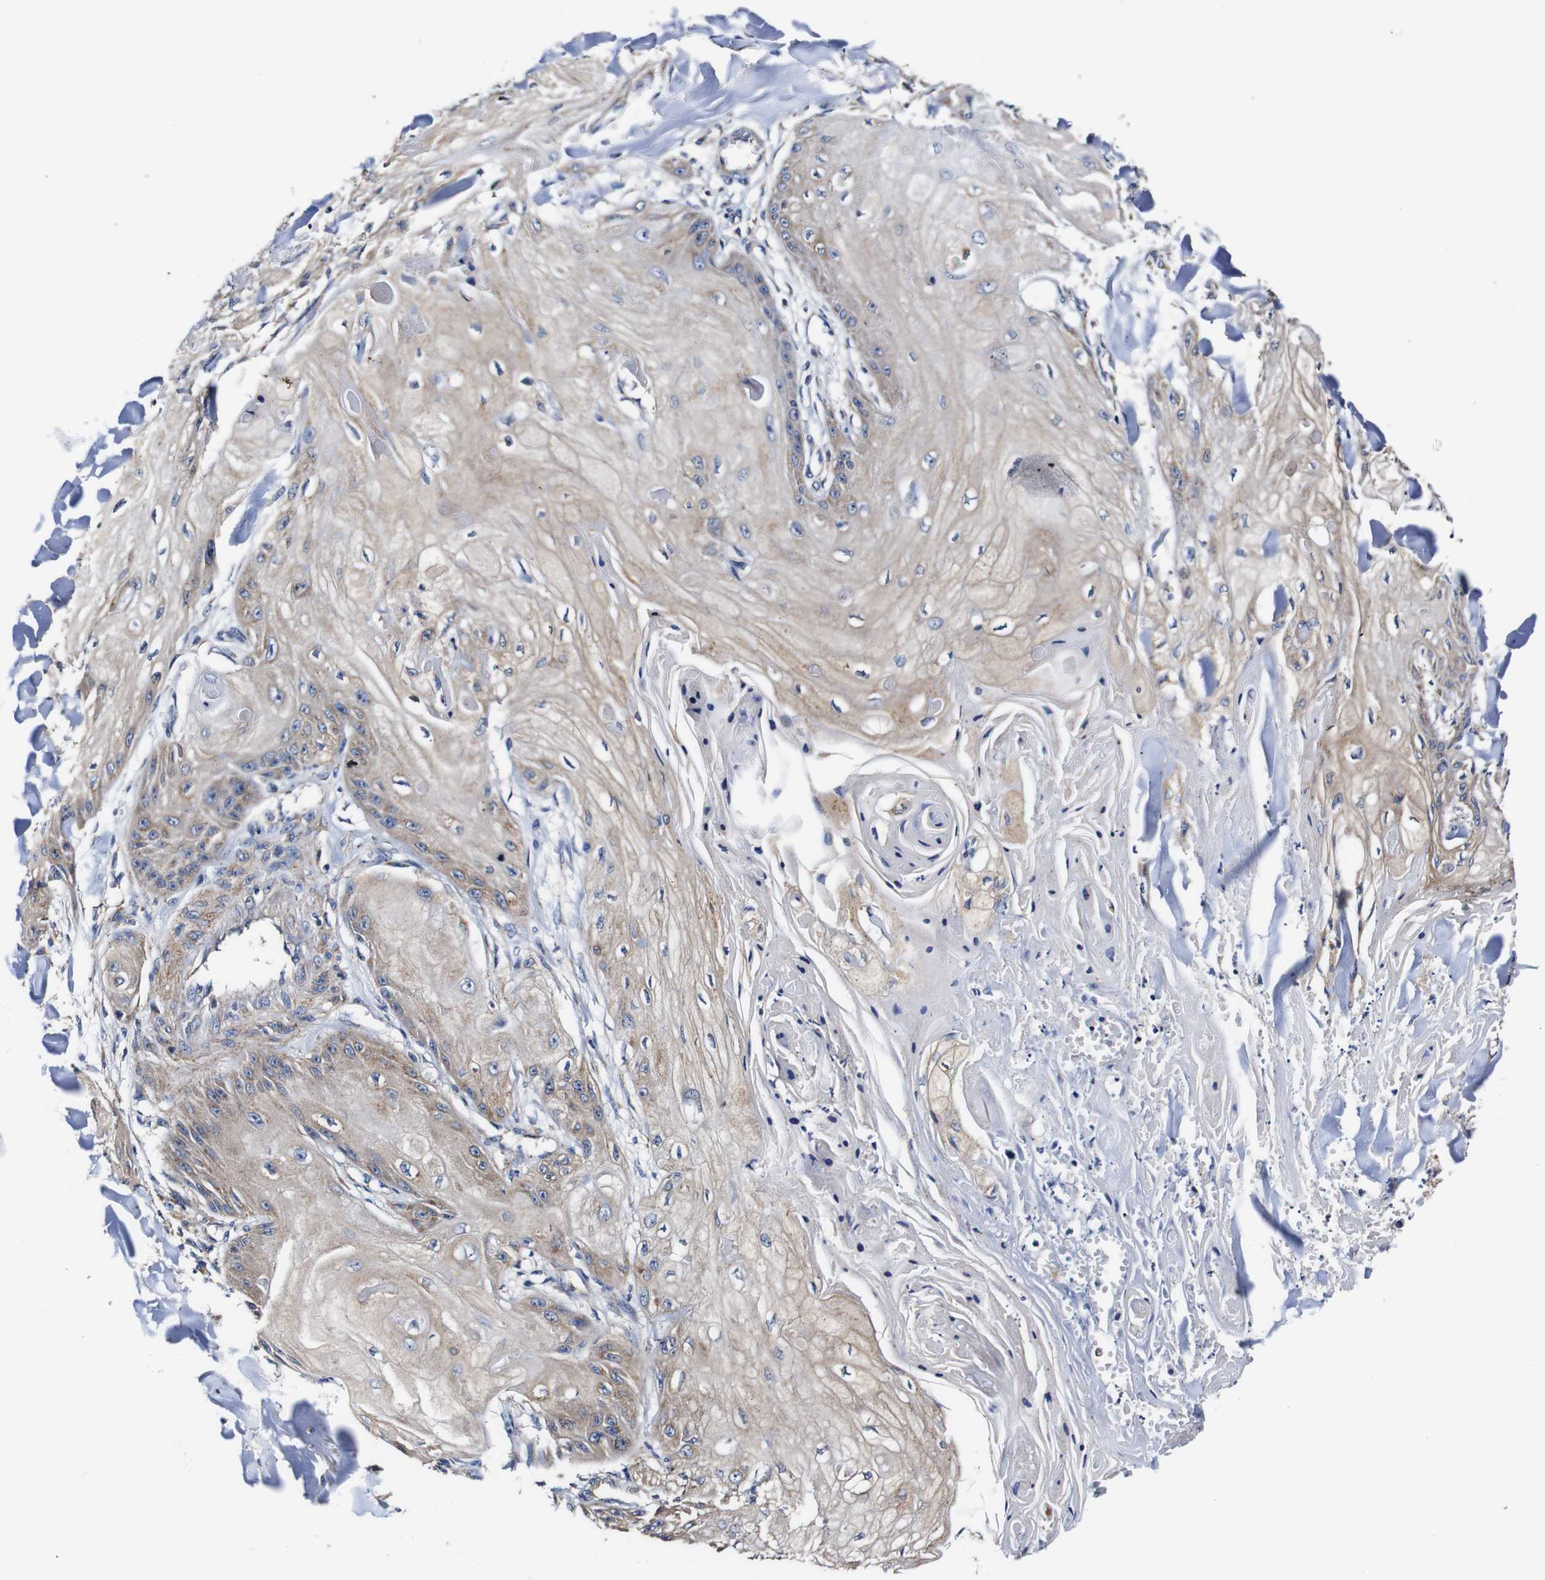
{"staining": {"intensity": "weak", "quantity": "25%-75%", "location": "cytoplasmic/membranous"}, "tissue": "skin cancer", "cell_type": "Tumor cells", "image_type": "cancer", "snomed": [{"axis": "morphology", "description": "Squamous cell carcinoma, NOS"}, {"axis": "topography", "description": "Skin"}], "caption": "Skin squamous cell carcinoma stained with immunohistochemistry reveals weak cytoplasmic/membranous positivity in approximately 25%-75% of tumor cells. (Stains: DAB in brown, nuclei in blue, Microscopy: brightfield microscopy at high magnification).", "gene": "PDCD6IP", "patient": {"sex": "male", "age": 74}}